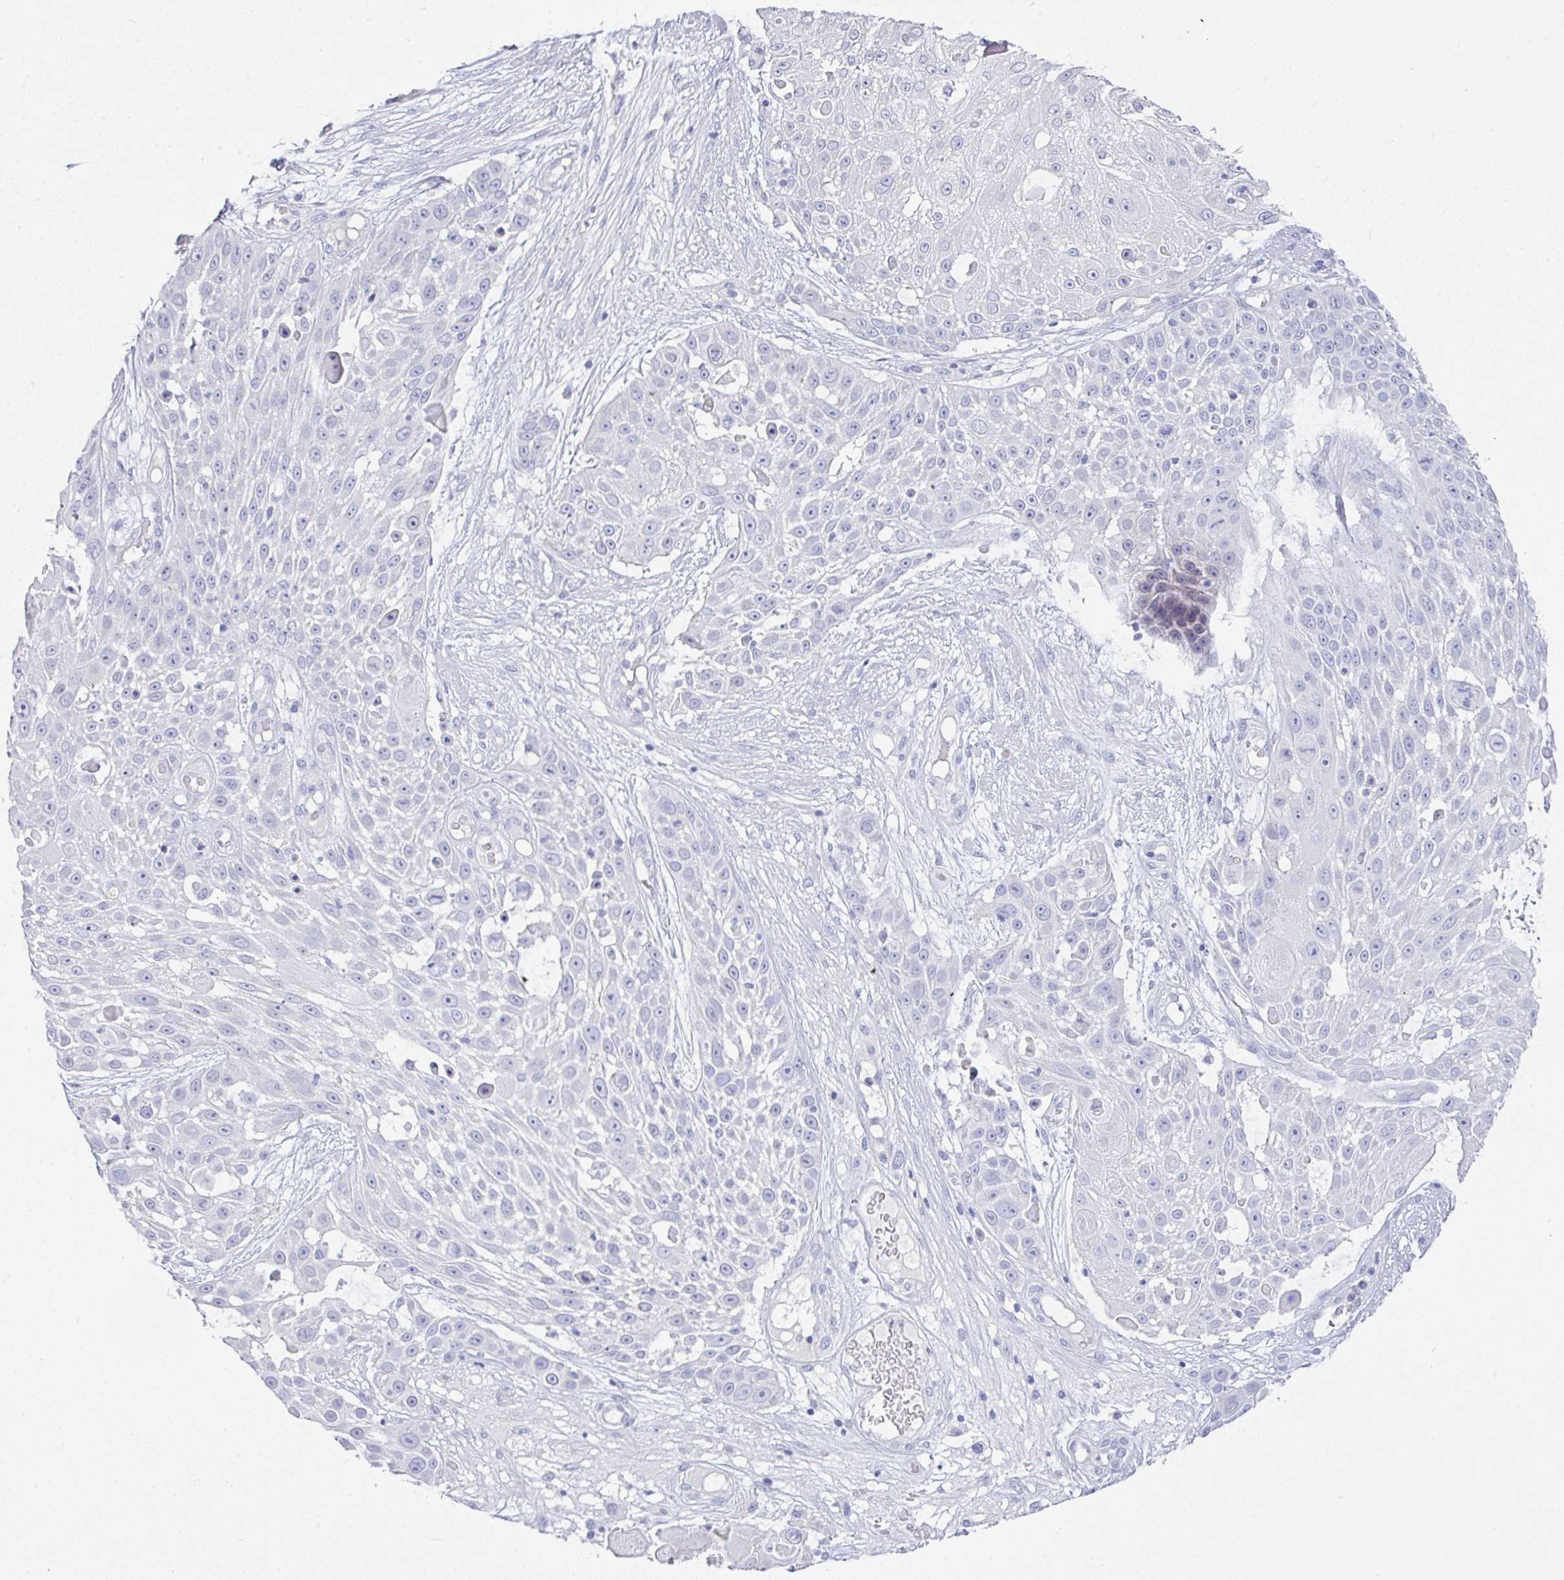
{"staining": {"intensity": "negative", "quantity": "none", "location": "none"}, "tissue": "skin cancer", "cell_type": "Tumor cells", "image_type": "cancer", "snomed": [{"axis": "morphology", "description": "Squamous cell carcinoma, NOS"}, {"axis": "topography", "description": "Skin"}], "caption": "Immunohistochemistry photomicrograph of skin squamous cell carcinoma stained for a protein (brown), which displays no staining in tumor cells. The staining is performed using DAB brown chromogen with nuclei counter-stained in using hematoxylin.", "gene": "SERPINE3", "patient": {"sex": "female", "age": 86}}